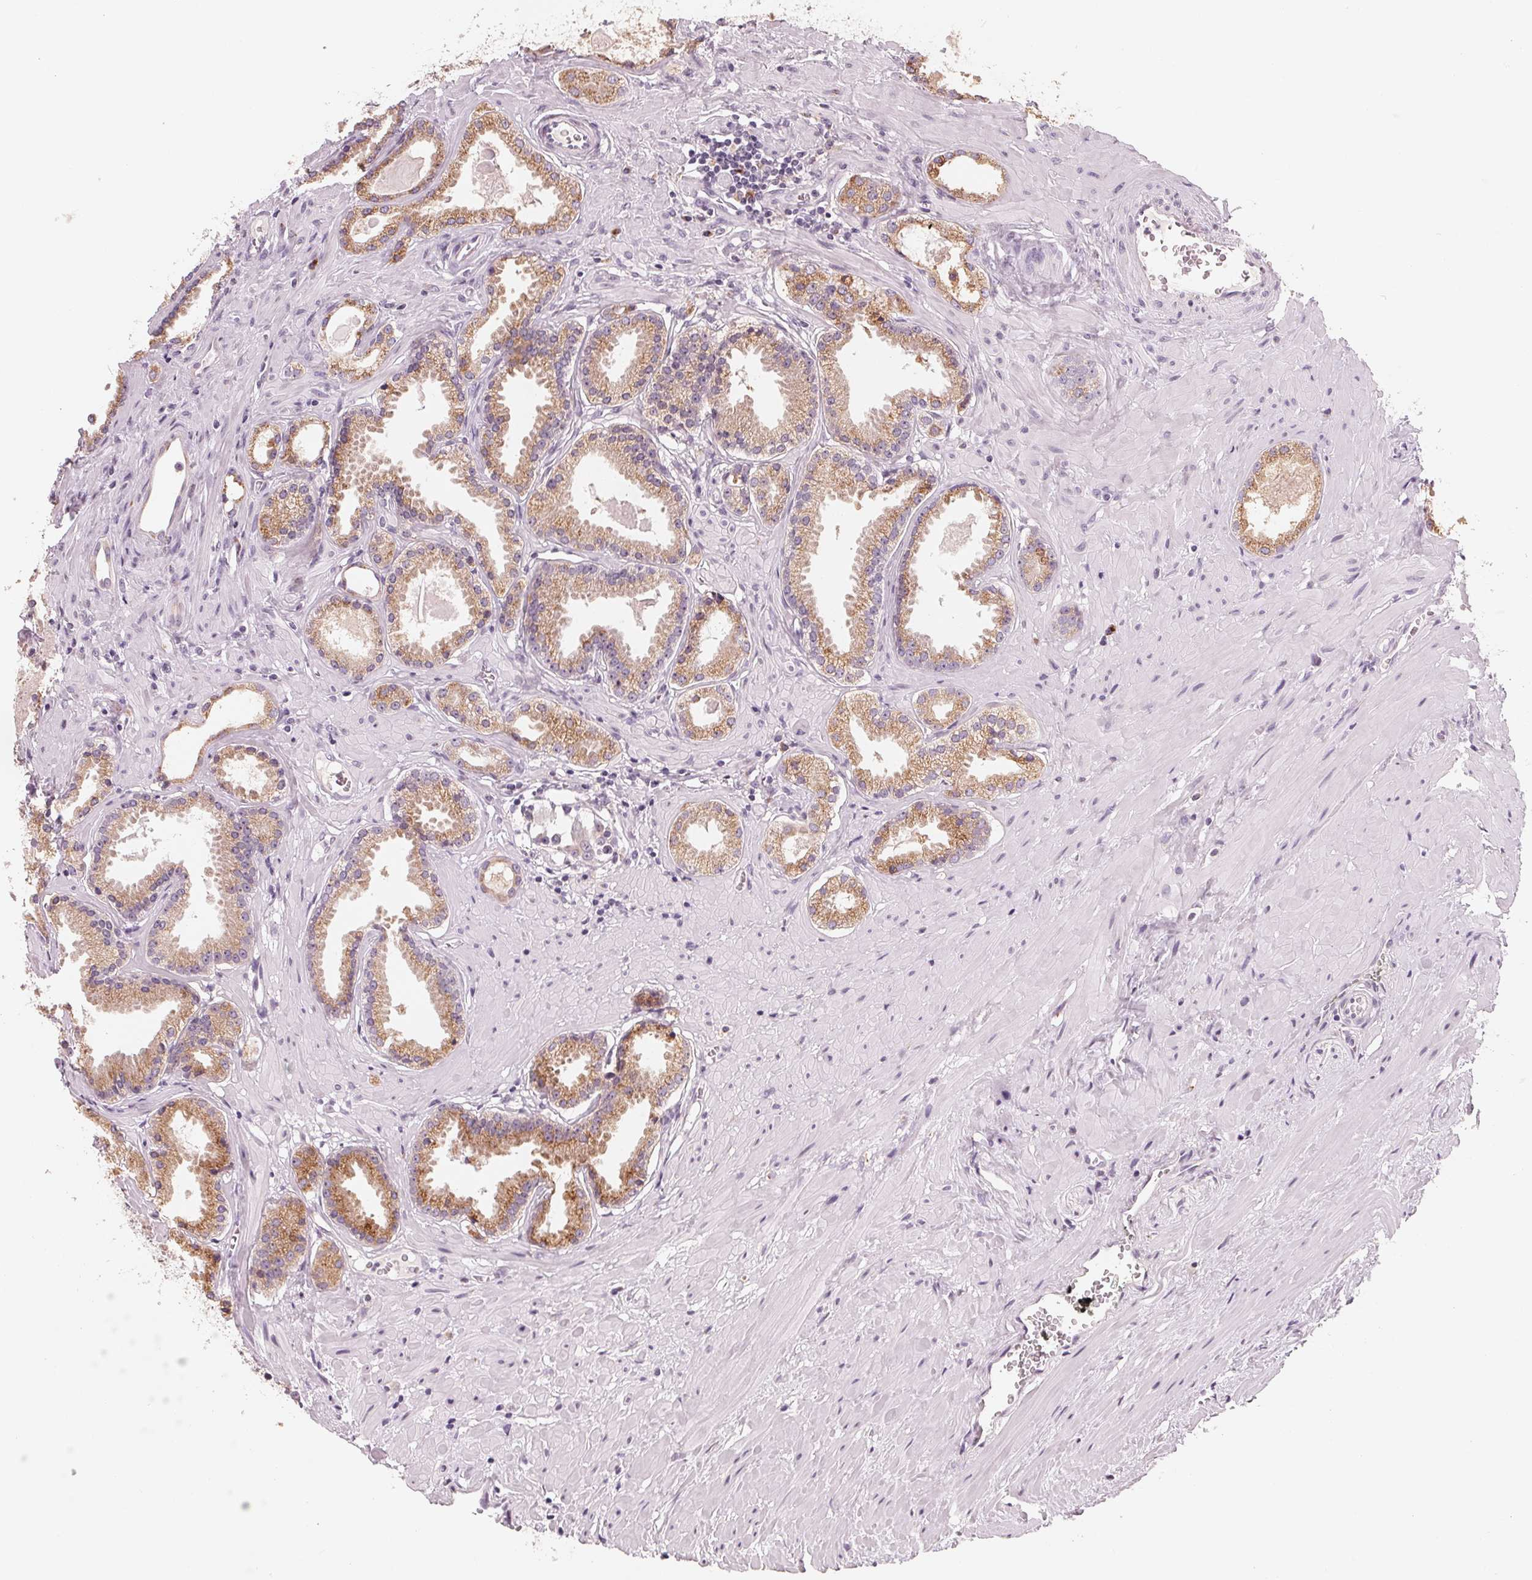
{"staining": {"intensity": "moderate", "quantity": ">75%", "location": "cytoplasmic/membranous"}, "tissue": "prostate cancer", "cell_type": "Tumor cells", "image_type": "cancer", "snomed": [{"axis": "morphology", "description": "Adenocarcinoma, NOS"}, {"axis": "morphology", "description": "Adenocarcinoma, Low grade"}, {"axis": "topography", "description": "Prostate"}], "caption": "This is an image of IHC staining of adenocarcinoma (prostate), which shows moderate staining in the cytoplasmic/membranous of tumor cells.", "gene": "IL9R", "patient": {"sex": "male", "age": 64}}